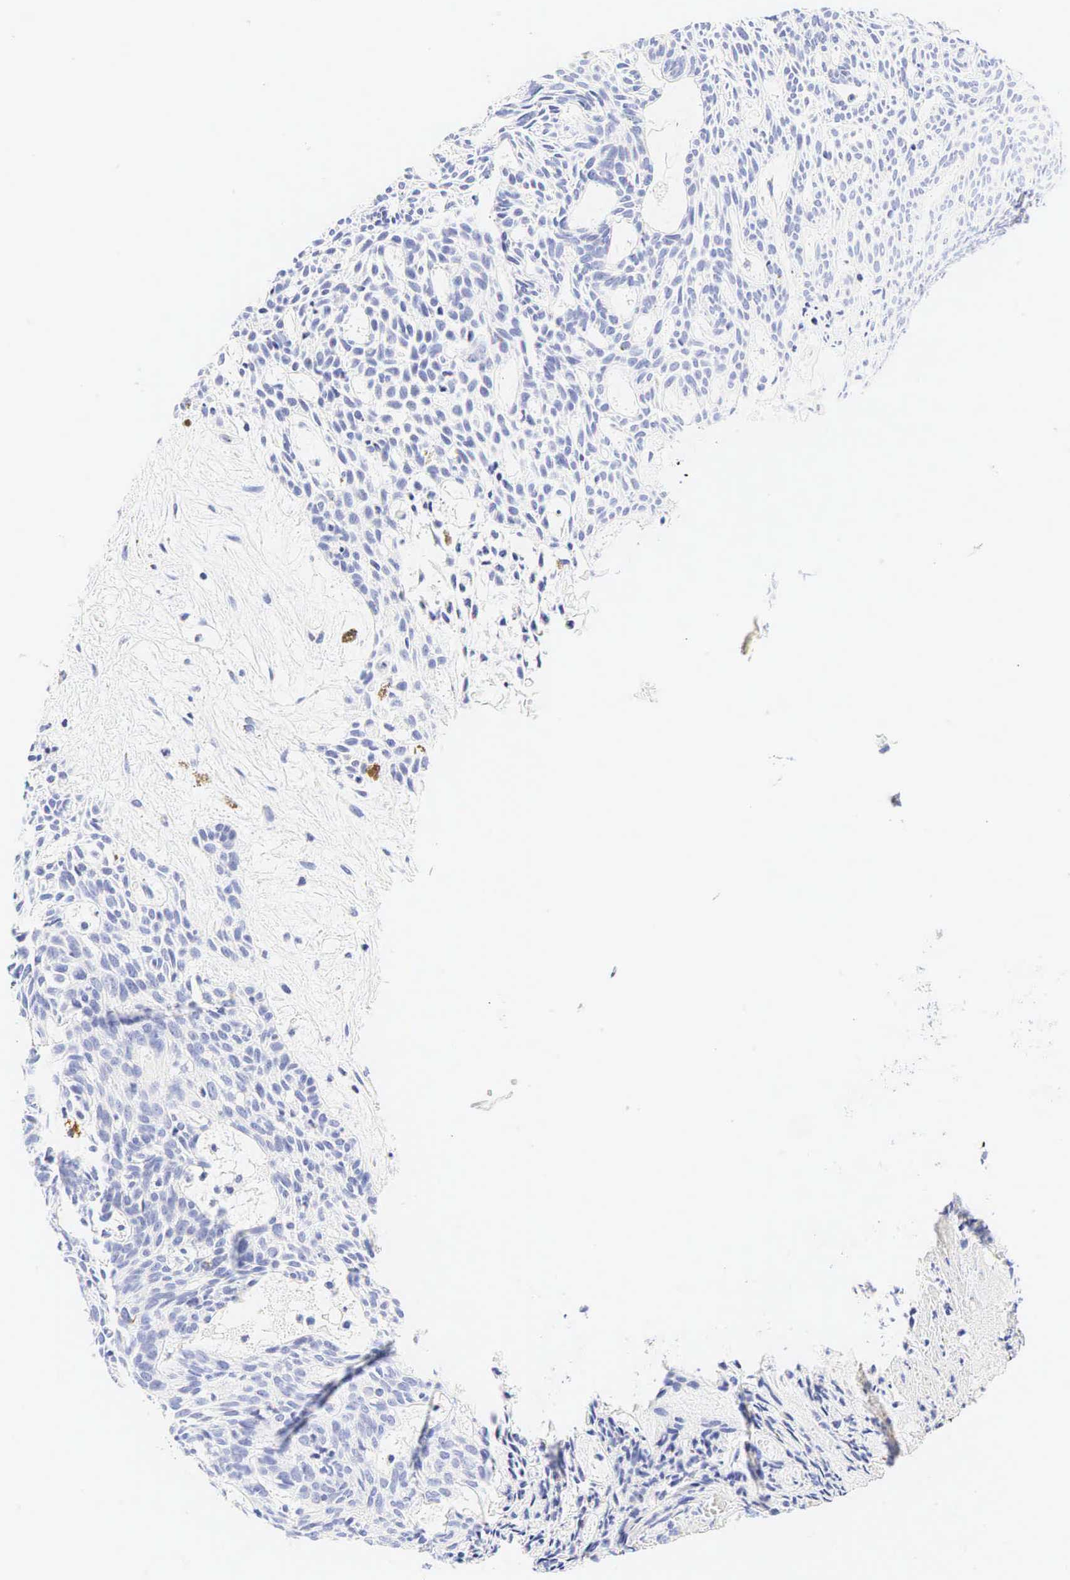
{"staining": {"intensity": "negative", "quantity": "none", "location": "none"}, "tissue": "skin cancer", "cell_type": "Tumor cells", "image_type": "cancer", "snomed": [{"axis": "morphology", "description": "Normal tissue, NOS"}, {"axis": "morphology", "description": "Basal cell carcinoma"}, {"axis": "topography", "description": "Skin"}], "caption": "A histopathology image of skin basal cell carcinoma stained for a protein displays no brown staining in tumor cells. Brightfield microscopy of IHC stained with DAB (3,3'-diaminobenzidine) (brown) and hematoxylin (blue), captured at high magnification.", "gene": "CD8A", "patient": {"sex": "male", "age": 74}}